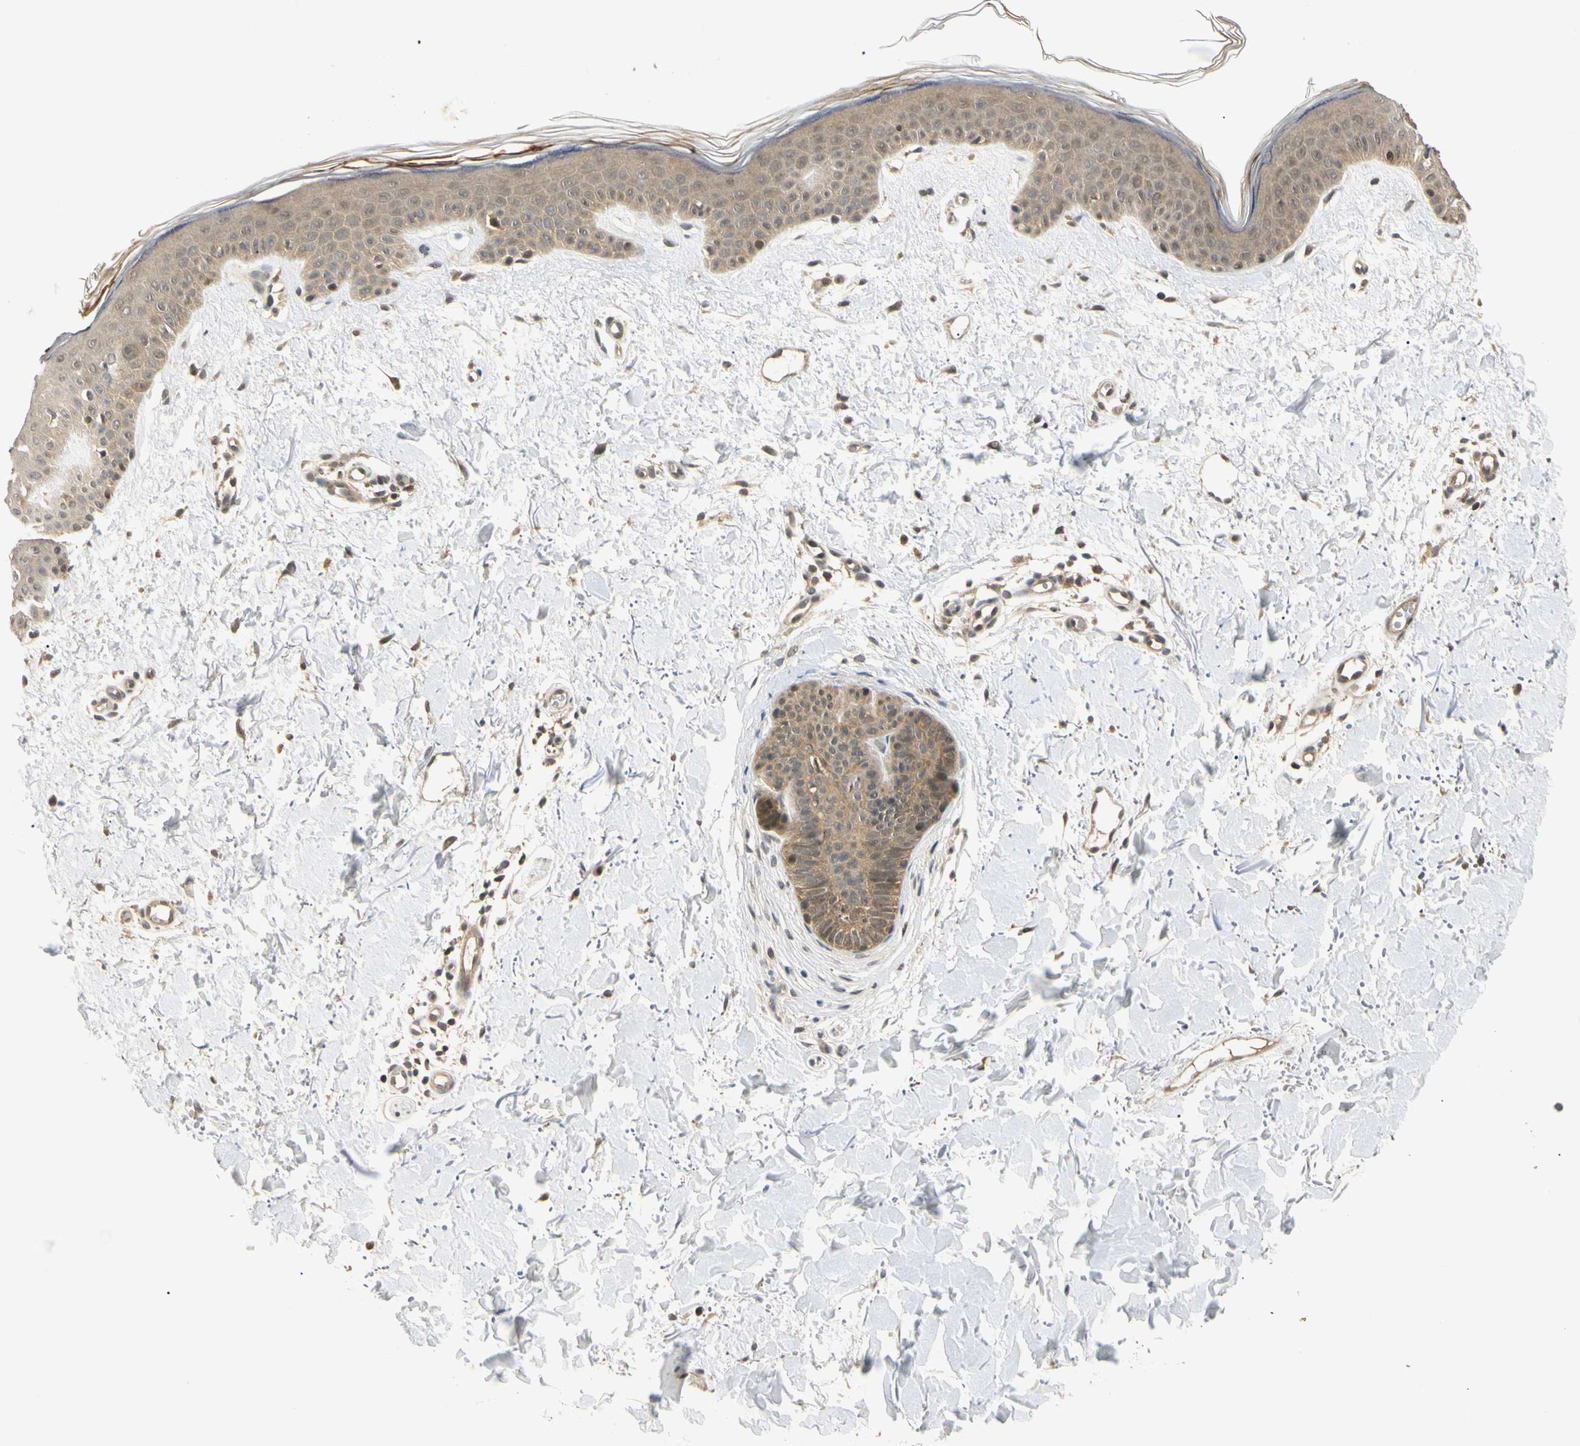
{"staining": {"intensity": "negative", "quantity": "none", "location": "none"}, "tissue": "skin", "cell_type": "Fibroblasts", "image_type": "normal", "snomed": [{"axis": "morphology", "description": "Normal tissue, NOS"}, {"axis": "topography", "description": "Skin"}], "caption": "This is an IHC micrograph of normal skin. There is no positivity in fibroblasts.", "gene": "UBE2Z", "patient": {"sex": "female", "age": 56}}